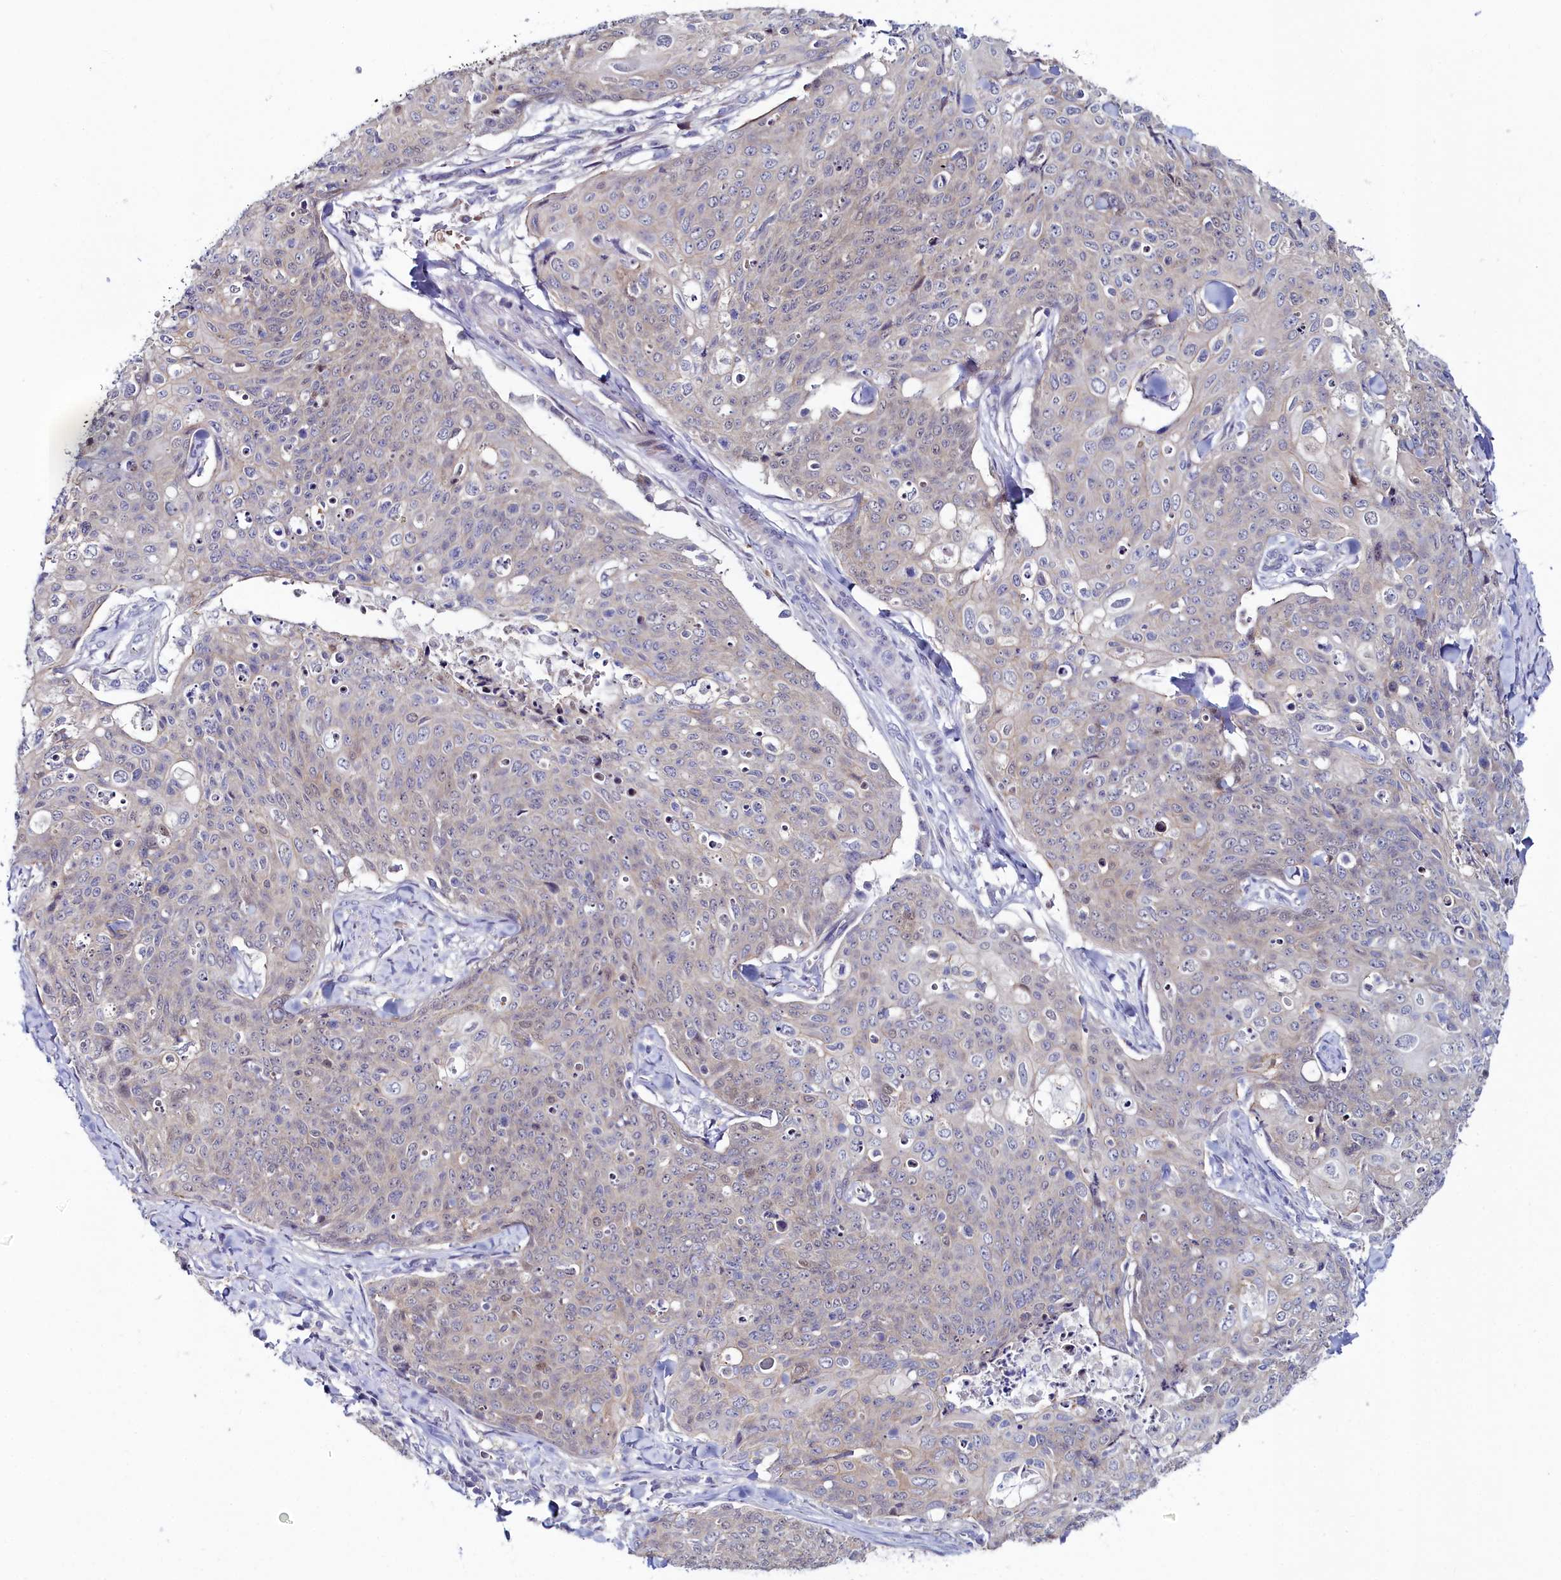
{"staining": {"intensity": "weak", "quantity": "<25%", "location": "cytoplasmic/membranous"}, "tissue": "skin cancer", "cell_type": "Tumor cells", "image_type": "cancer", "snomed": [{"axis": "morphology", "description": "Squamous cell carcinoma, NOS"}, {"axis": "topography", "description": "Skin"}, {"axis": "topography", "description": "Vulva"}], "caption": "Immunohistochemistry (IHC) micrograph of neoplastic tissue: skin cancer (squamous cell carcinoma) stained with DAB shows no significant protein staining in tumor cells.", "gene": "KCTD18", "patient": {"sex": "female", "age": 85}}